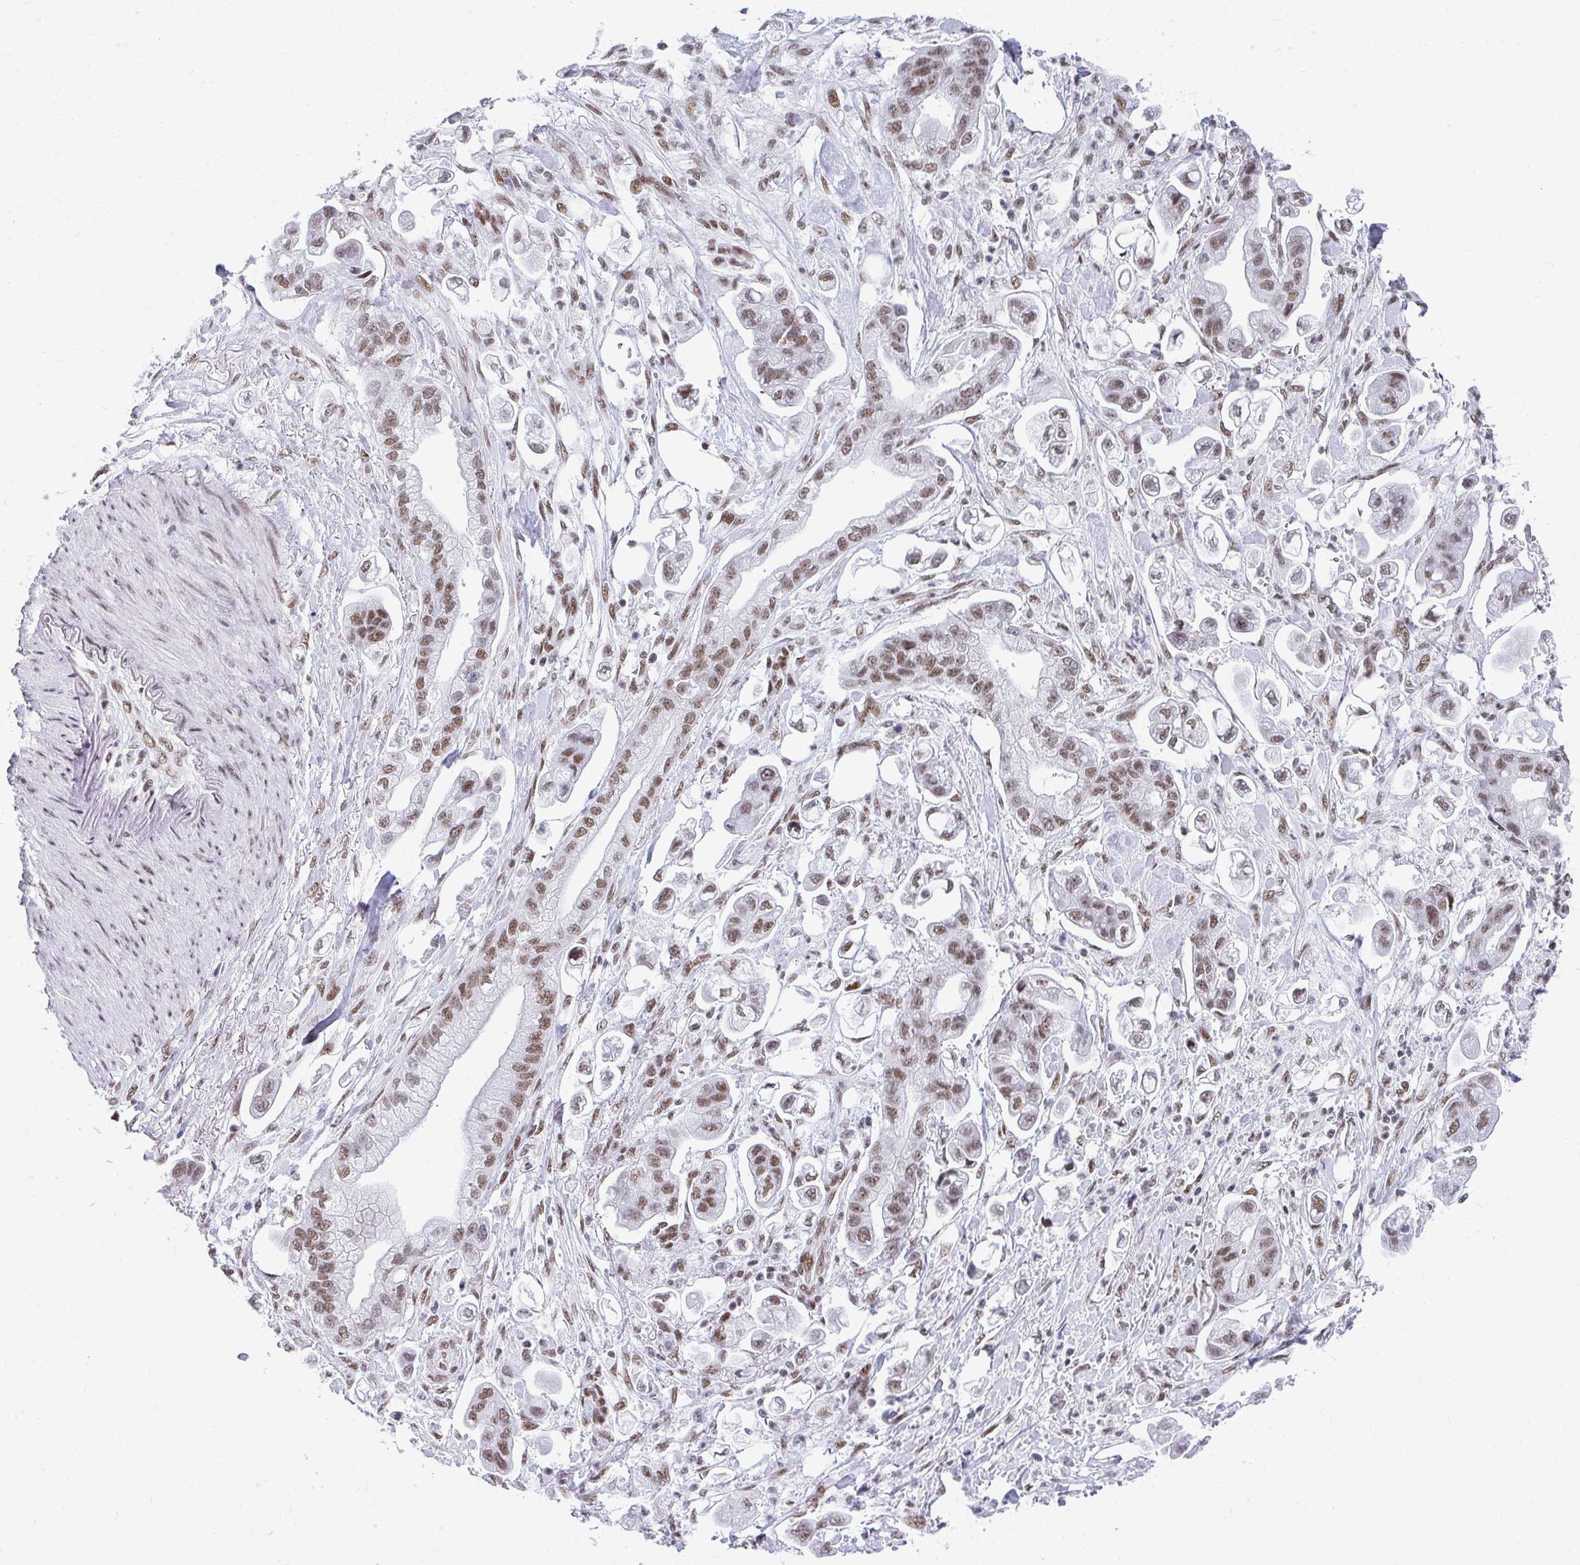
{"staining": {"intensity": "moderate", "quantity": ">75%", "location": "nuclear"}, "tissue": "stomach cancer", "cell_type": "Tumor cells", "image_type": "cancer", "snomed": [{"axis": "morphology", "description": "Adenocarcinoma, NOS"}, {"axis": "topography", "description": "Stomach"}], "caption": "IHC staining of adenocarcinoma (stomach), which demonstrates medium levels of moderate nuclear positivity in approximately >75% of tumor cells indicating moderate nuclear protein positivity. The staining was performed using DAB (3,3'-diaminobenzidine) (brown) for protein detection and nuclei were counterstained in hematoxylin (blue).", "gene": "CREBBP", "patient": {"sex": "male", "age": 62}}